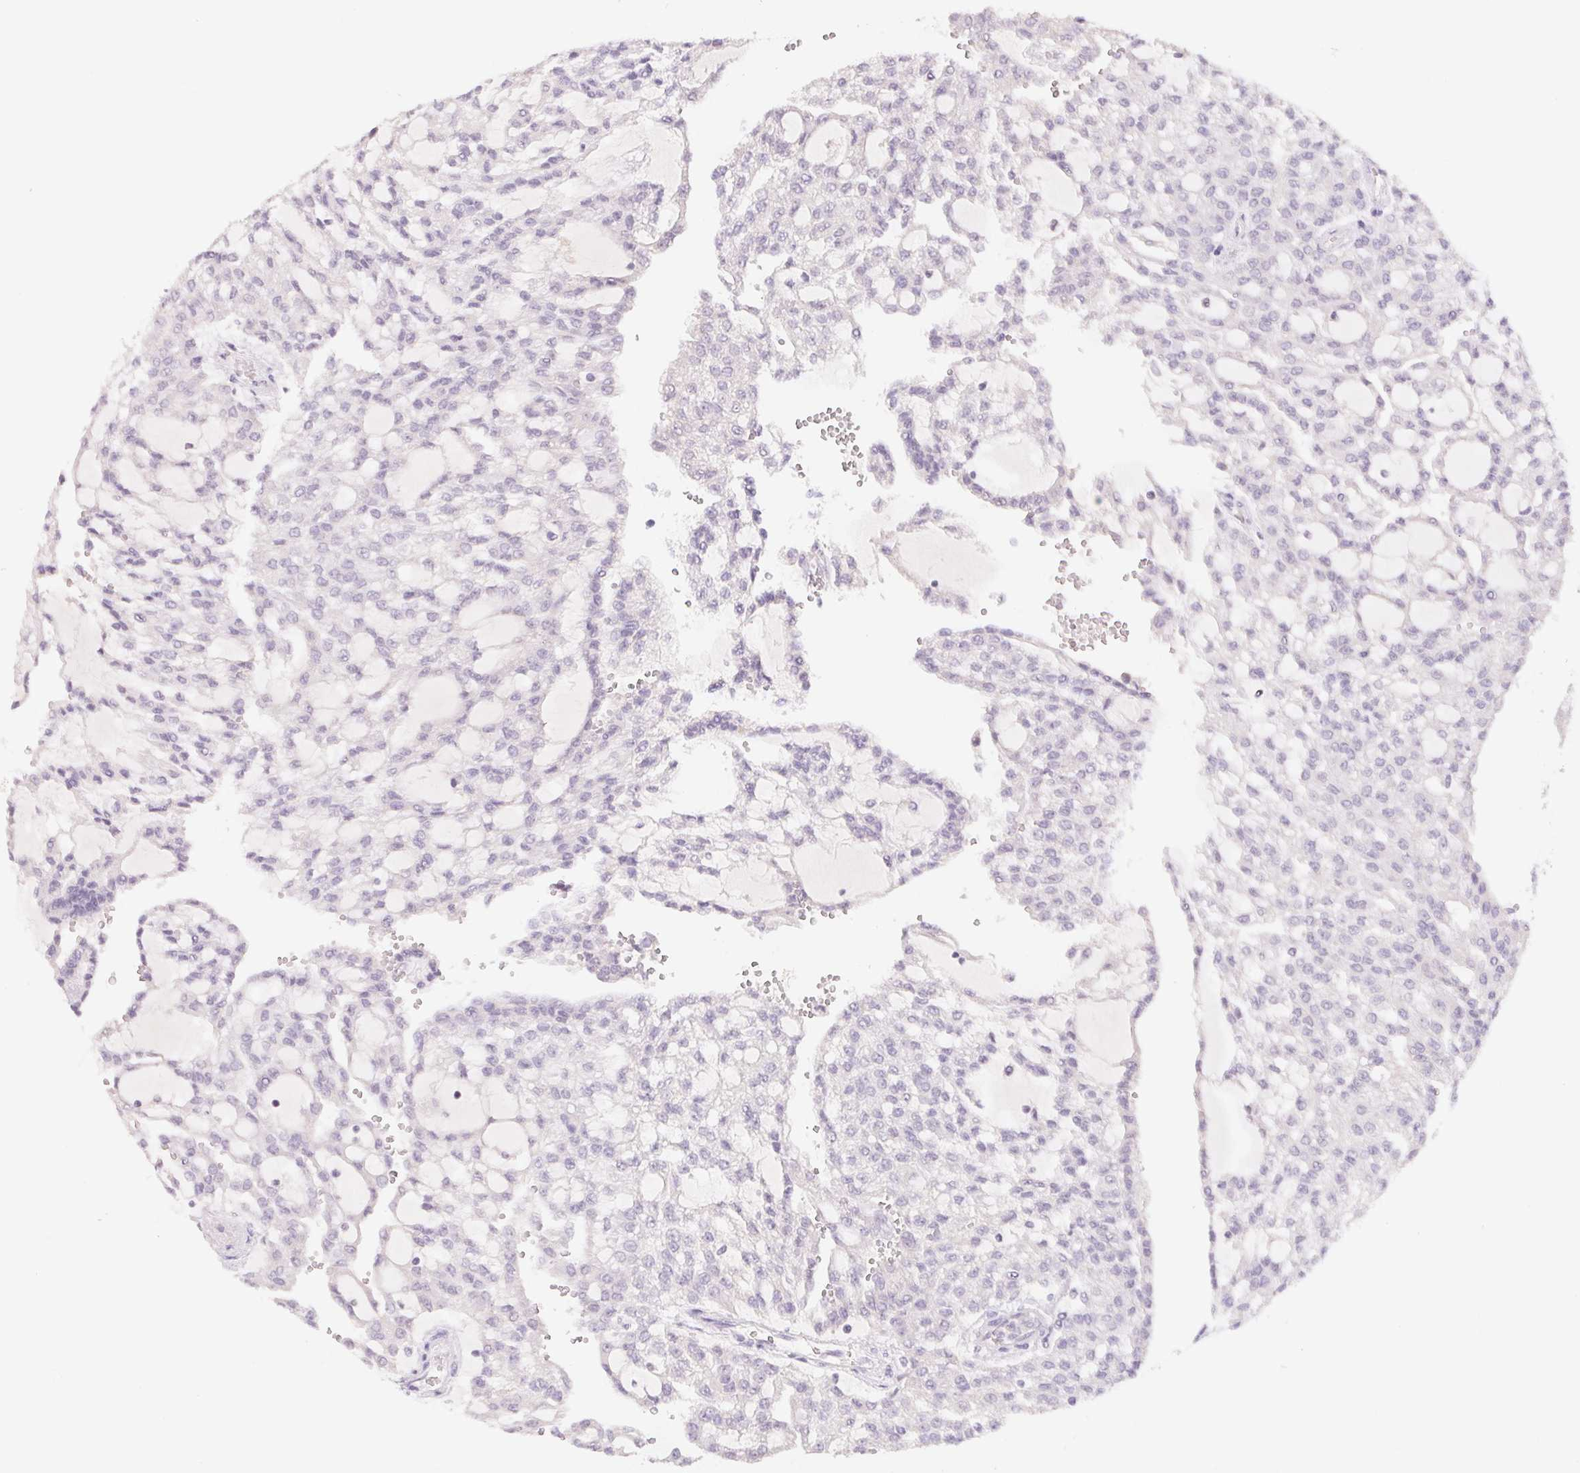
{"staining": {"intensity": "negative", "quantity": "none", "location": "none"}, "tissue": "renal cancer", "cell_type": "Tumor cells", "image_type": "cancer", "snomed": [{"axis": "morphology", "description": "Adenocarcinoma, NOS"}, {"axis": "topography", "description": "Kidney"}], "caption": "Tumor cells show no significant positivity in renal adenocarcinoma.", "gene": "PNMA8B", "patient": {"sex": "male", "age": 63}}